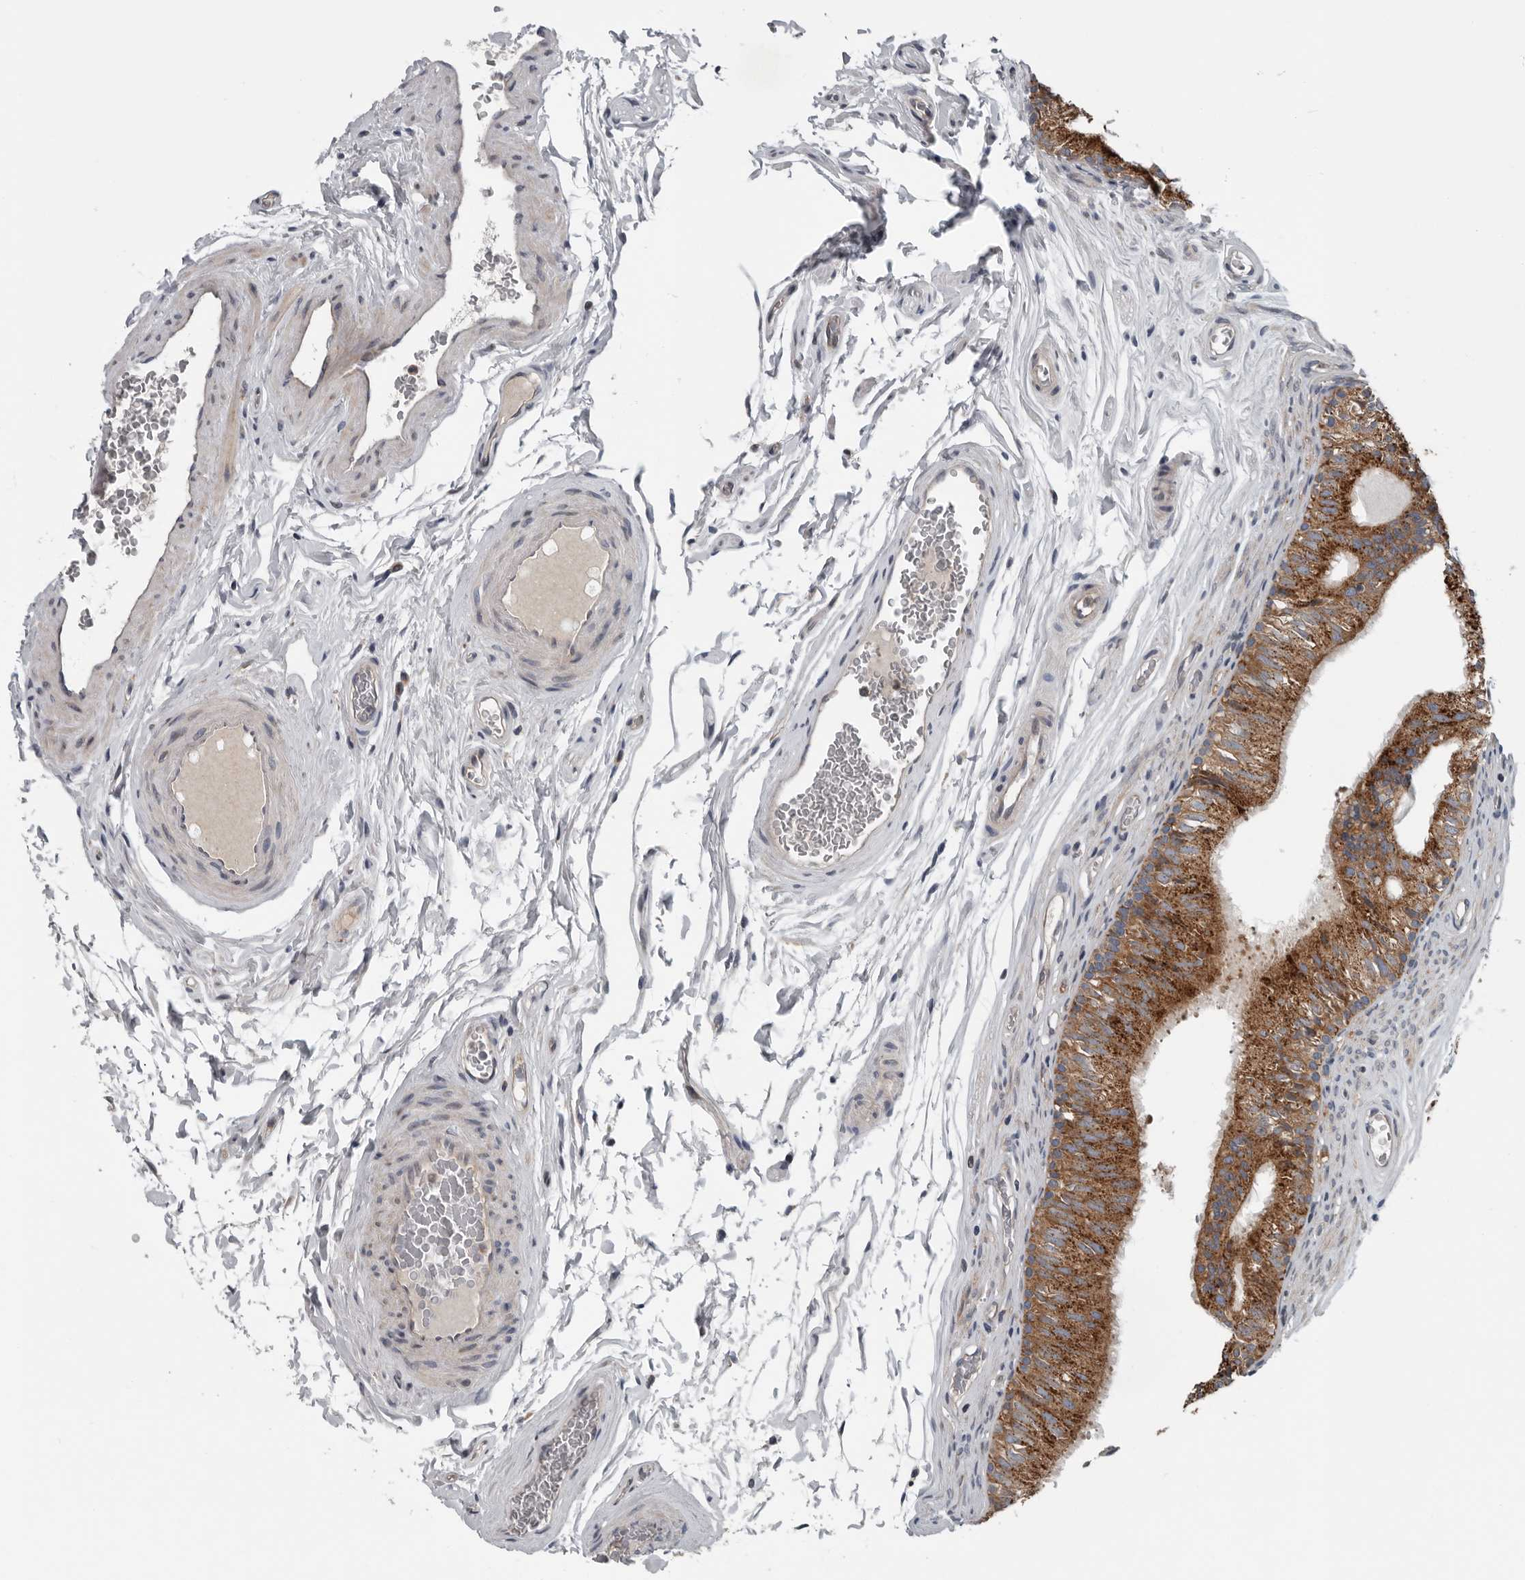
{"staining": {"intensity": "strong", "quantity": ">75%", "location": "cytoplasmic/membranous"}, "tissue": "epididymis", "cell_type": "Glandular cells", "image_type": "normal", "snomed": [{"axis": "morphology", "description": "Normal tissue, NOS"}, {"axis": "topography", "description": "Epididymis"}], "caption": "Immunohistochemical staining of normal human epididymis demonstrates >75% levels of strong cytoplasmic/membranous protein positivity in about >75% of glandular cells. (Brightfield microscopy of DAB IHC at high magnification).", "gene": "TMEM199", "patient": {"sex": "male", "age": 36}}